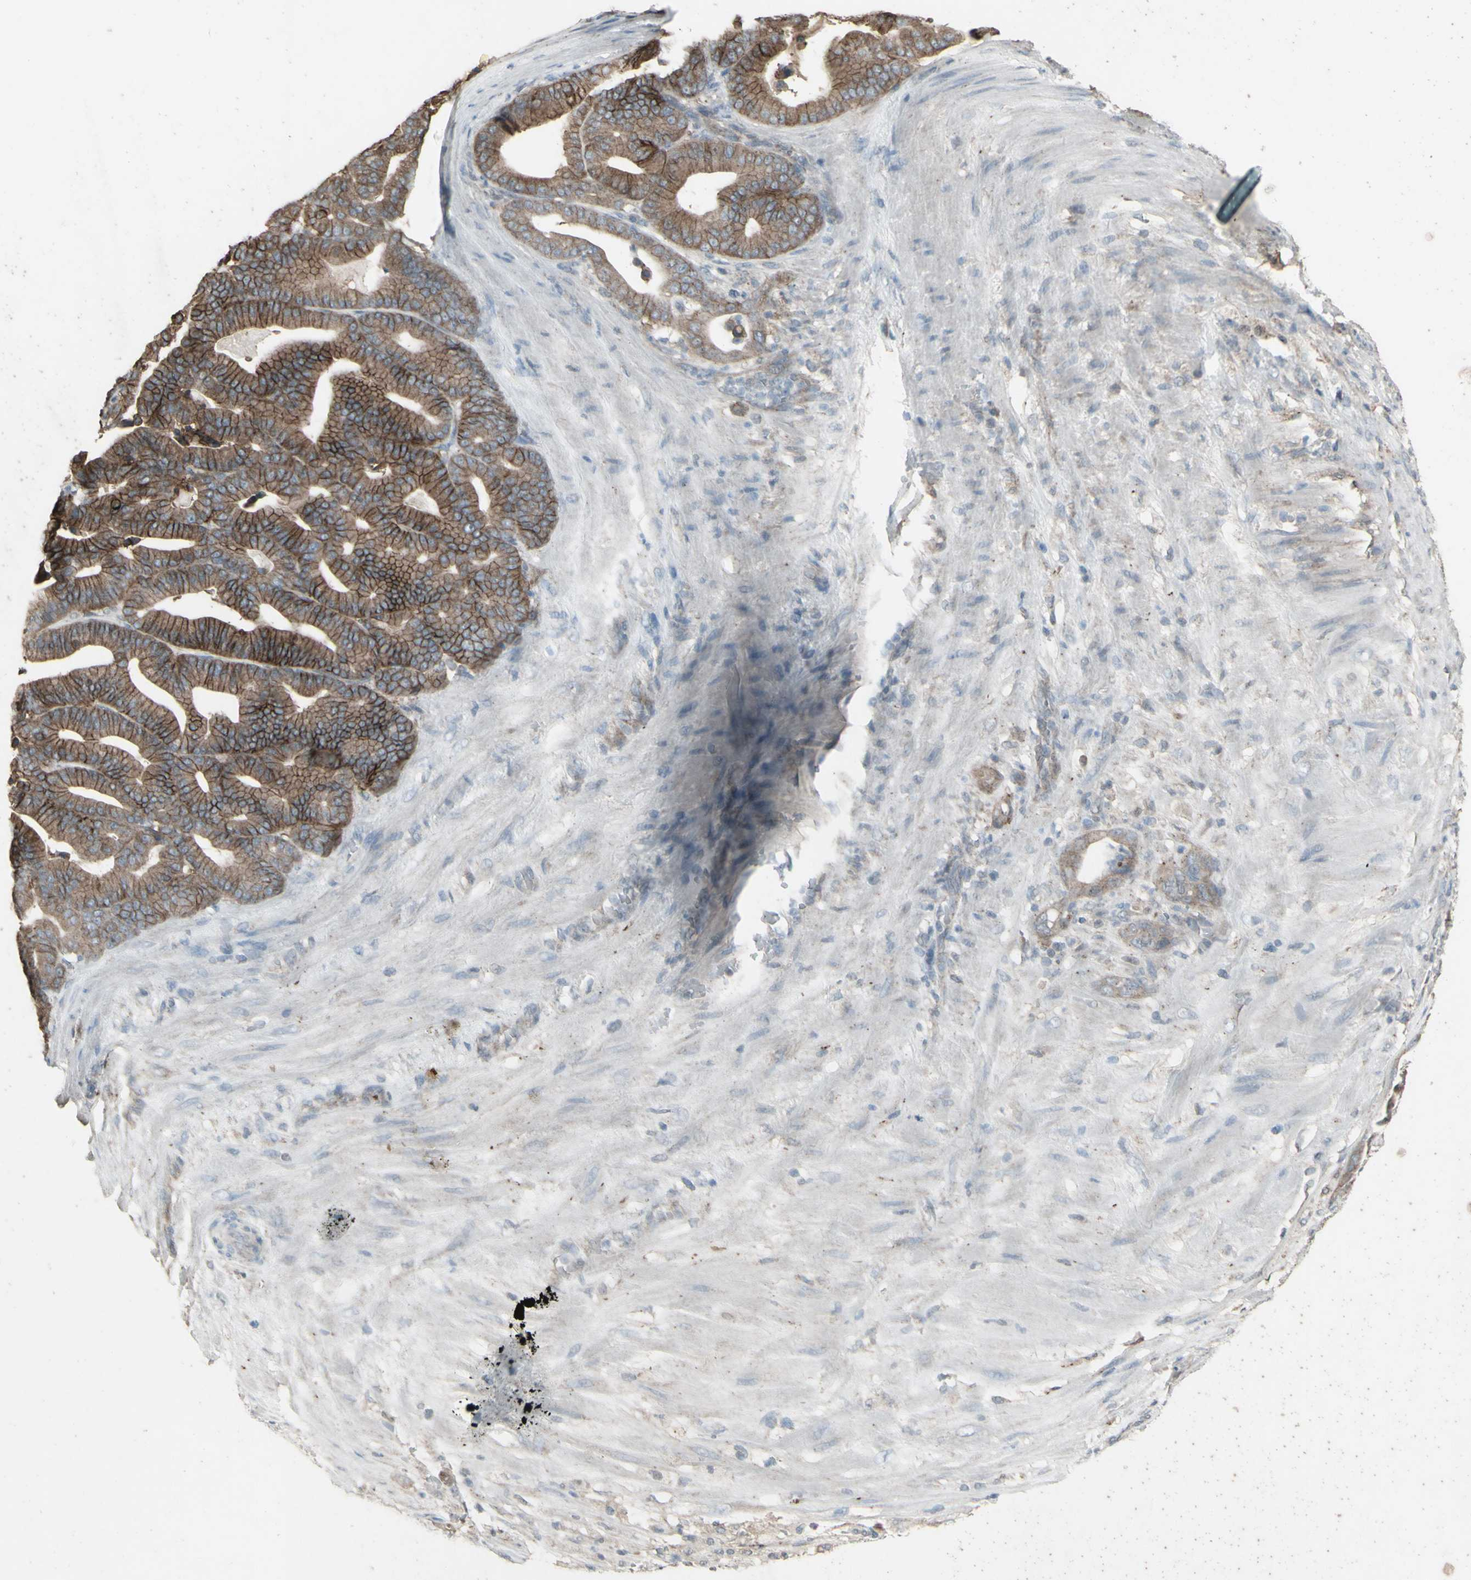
{"staining": {"intensity": "moderate", "quantity": ">75%", "location": "cytoplasmic/membranous"}, "tissue": "pancreatic cancer", "cell_type": "Tumor cells", "image_type": "cancer", "snomed": [{"axis": "morphology", "description": "Adenocarcinoma, NOS"}, {"axis": "topography", "description": "Pancreas"}], "caption": "Human pancreatic cancer (adenocarcinoma) stained with a brown dye reveals moderate cytoplasmic/membranous positive staining in about >75% of tumor cells.", "gene": "FXYD3", "patient": {"sex": "male", "age": 63}}